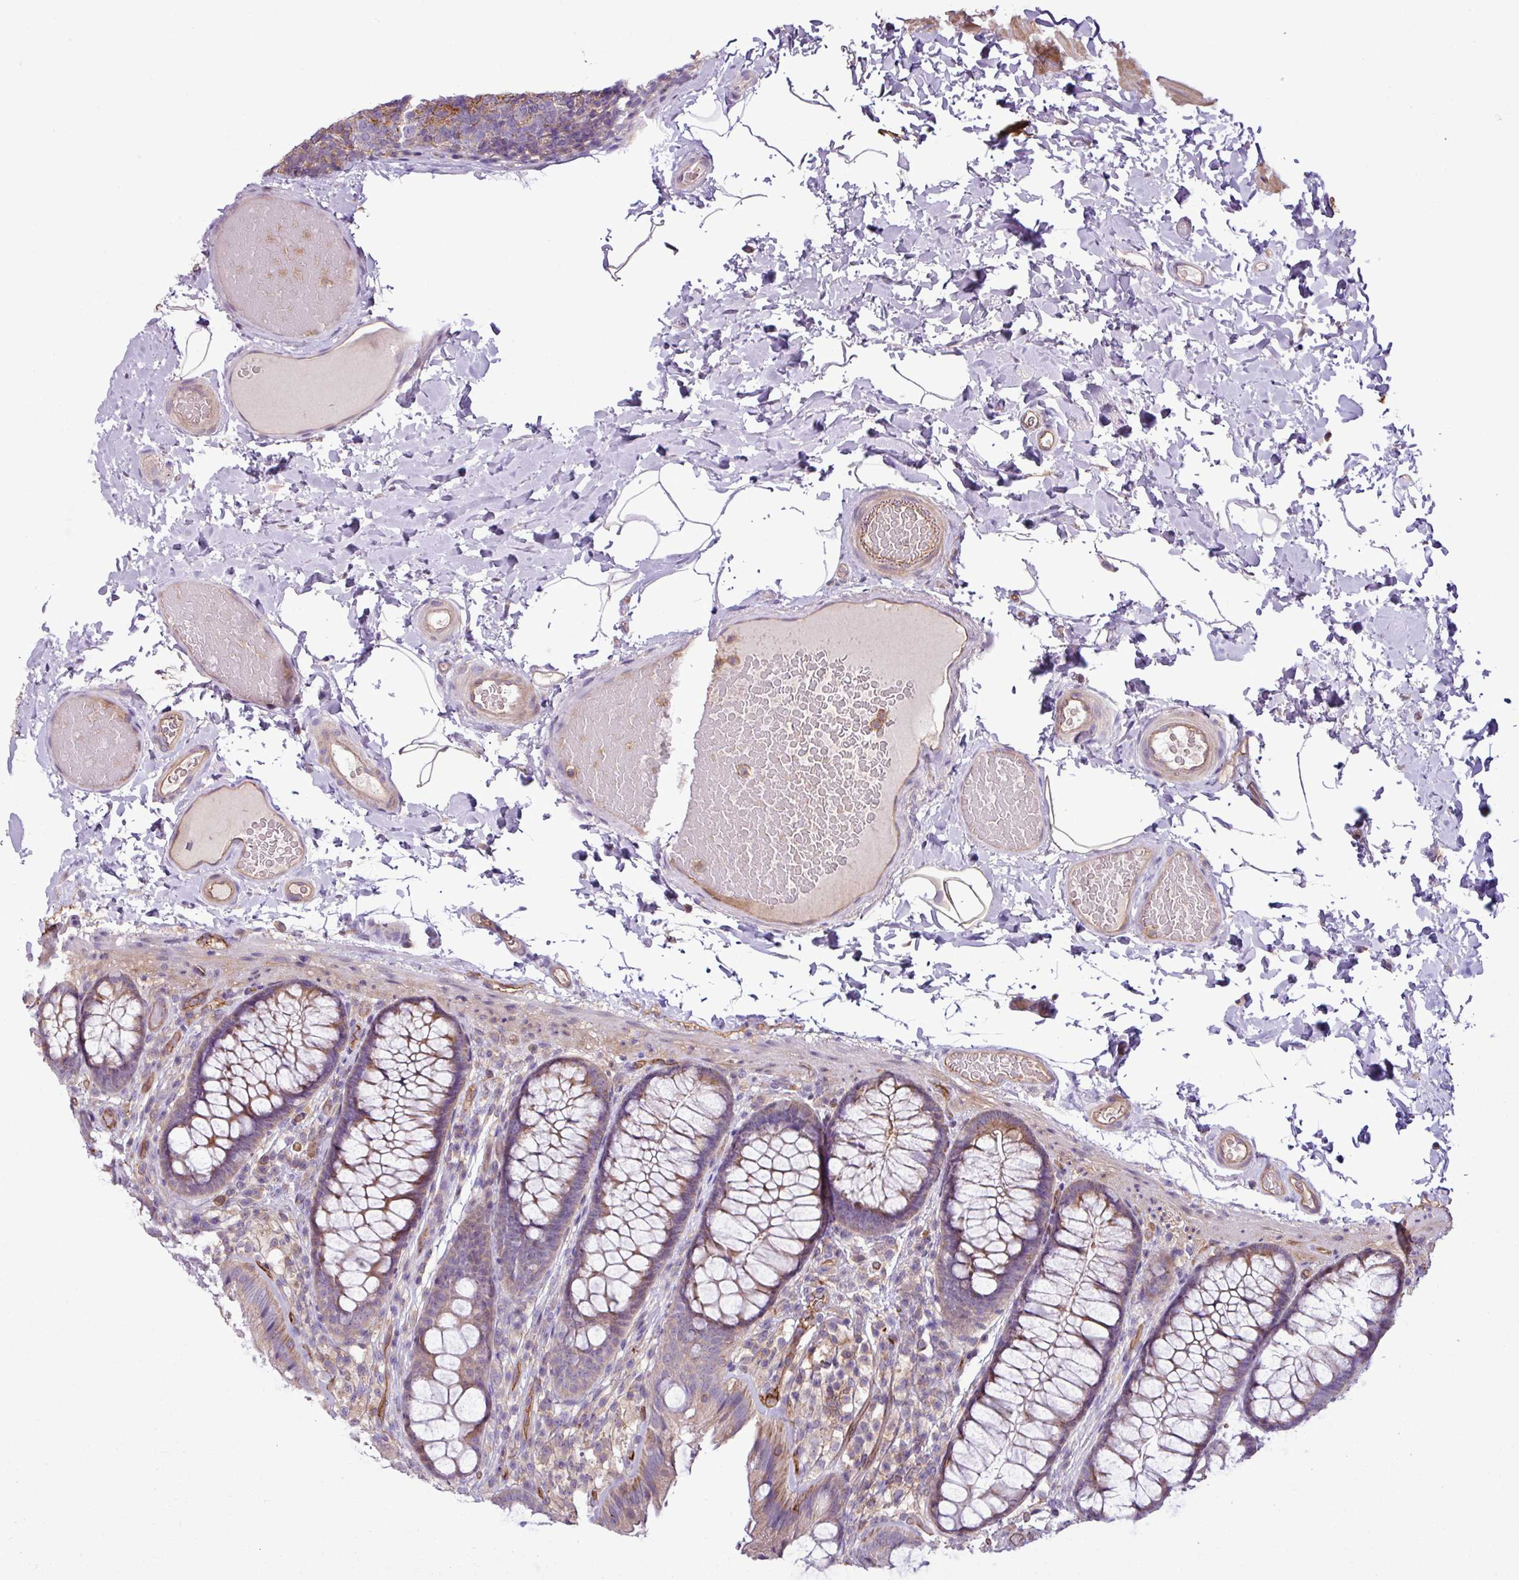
{"staining": {"intensity": "weak", "quantity": "25%-75%", "location": "cytoplasmic/membranous"}, "tissue": "colon", "cell_type": "Endothelial cells", "image_type": "normal", "snomed": [{"axis": "morphology", "description": "Normal tissue, NOS"}, {"axis": "topography", "description": "Colon"}], "caption": "This is an image of immunohistochemistry (IHC) staining of unremarkable colon, which shows weak expression in the cytoplasmic/membranous of endothelial cells.", "gene": "ZNF106", "patient": {"sex": "male", "age": 46}}